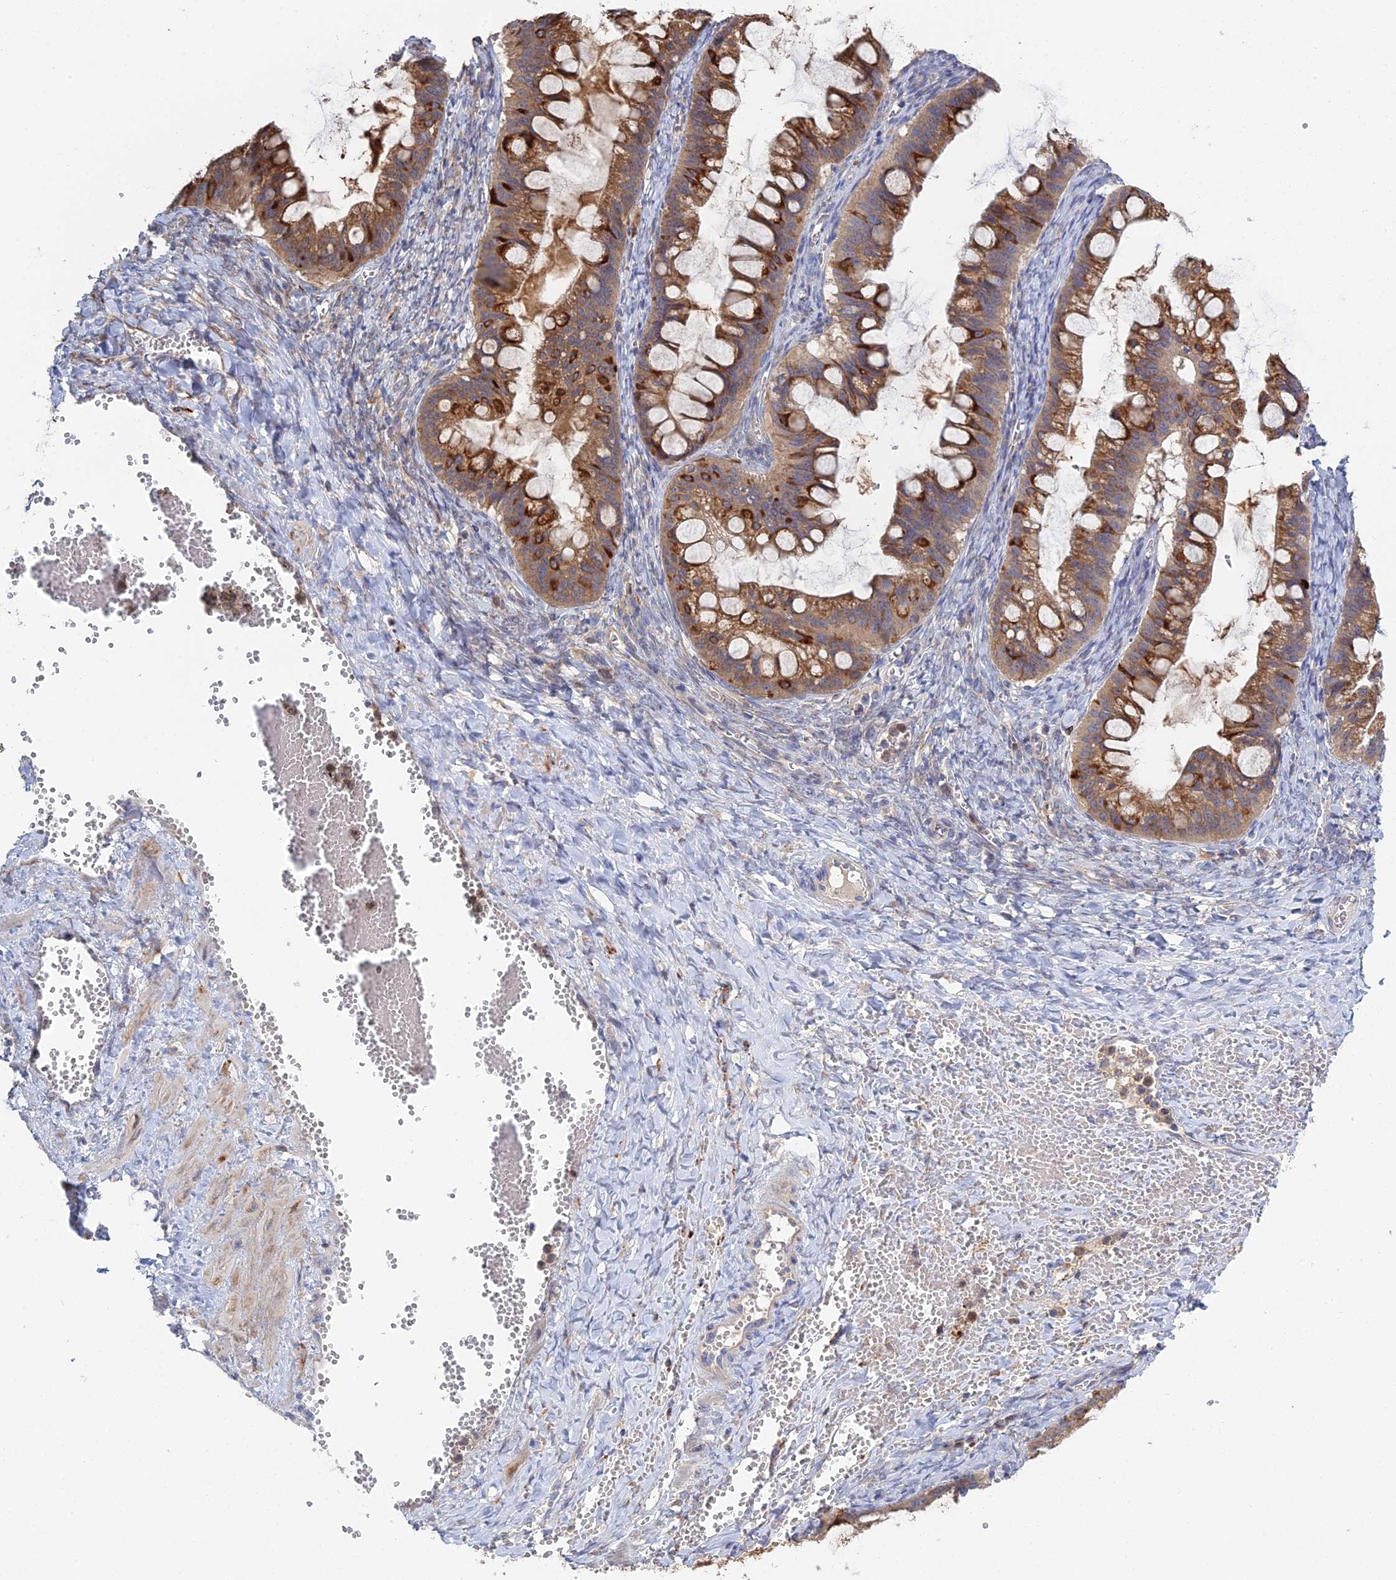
{"staining": {"intensity": "strong", "quantity": ">75%", "location": "cytoplasmic/membranous"}, "tissue": "ovarian cancer", "cell_type": "Tumor cells", "image_type": "cancer", "snomed": [{"axis": "morphology", "description": "Cystadenocarcinoma, mucinous, NOS"}, {"axis": "topography", "description": "Ovary"}], "caption": "This is an image of IHC staining of mucinous cystadenocarcinoma (ovarian), which shows strong staining in the cytoplasmic/membranous of tumor cells.", "gene": "TRAPPC6A", "patient": {"sex": "female", "age": 73}}